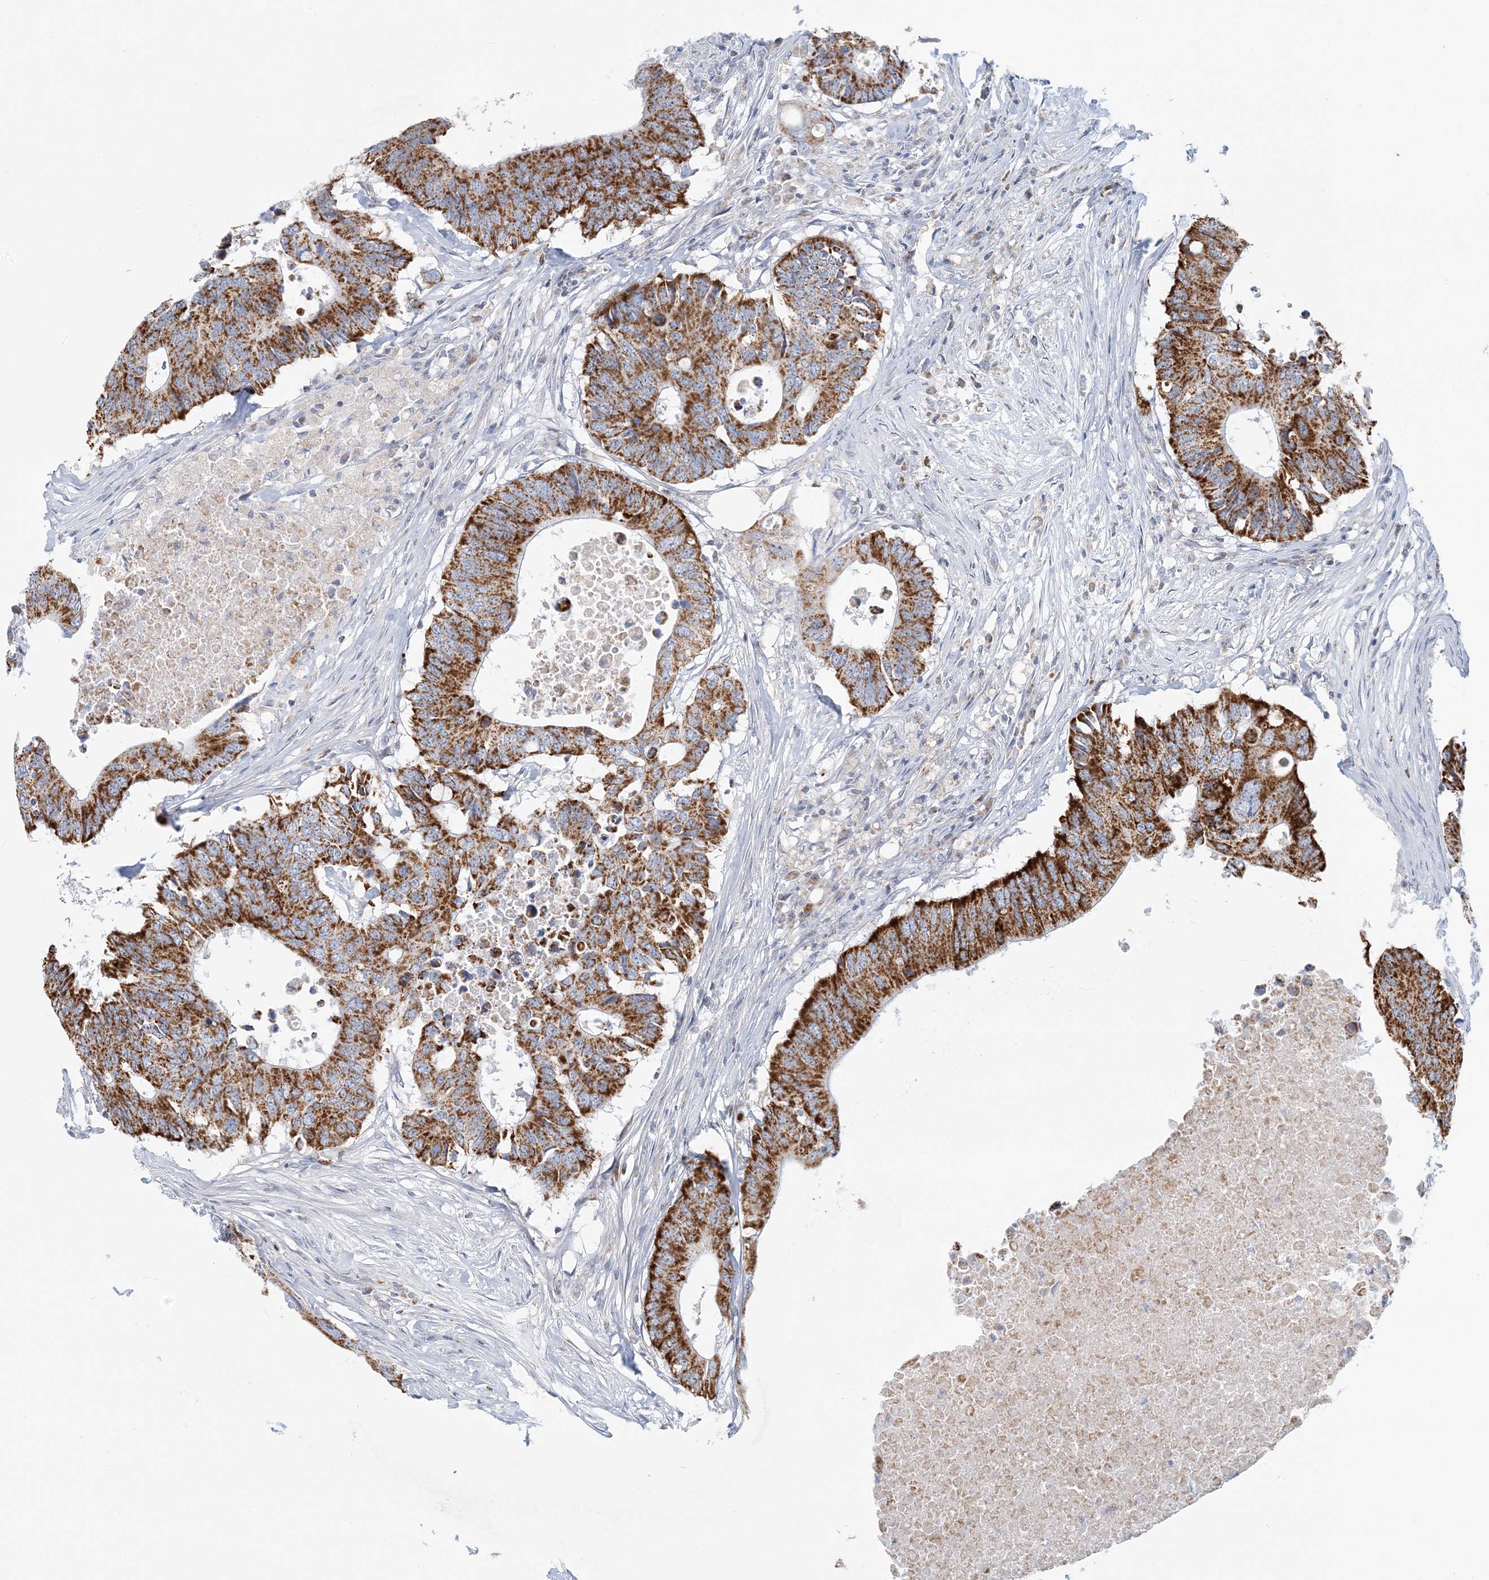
{"staining": {"intensity": "strong", "quantity": ">75%", "location": "cytoplasmic/membranous"}, "tissue": "colorectal cancer", "cell_type": "Tumor cells", "image_type": "cancer", "snomed": [{"axis": "morphology", "description": "Adenocarcinoma, NOS"}, {"axis": "topography", "description": "Colon"}], "caption": "The photomicrograph reveals a brown stain indicating the presence of a protein in the cytoplasmic/membranous of tumor cells in colorectal adenocarcinoma. The protein of interest is shown in brown color, while the nuclei are stained blue.", "gene": "BDH1", "patient": {"sex": "male", "age": 71}}